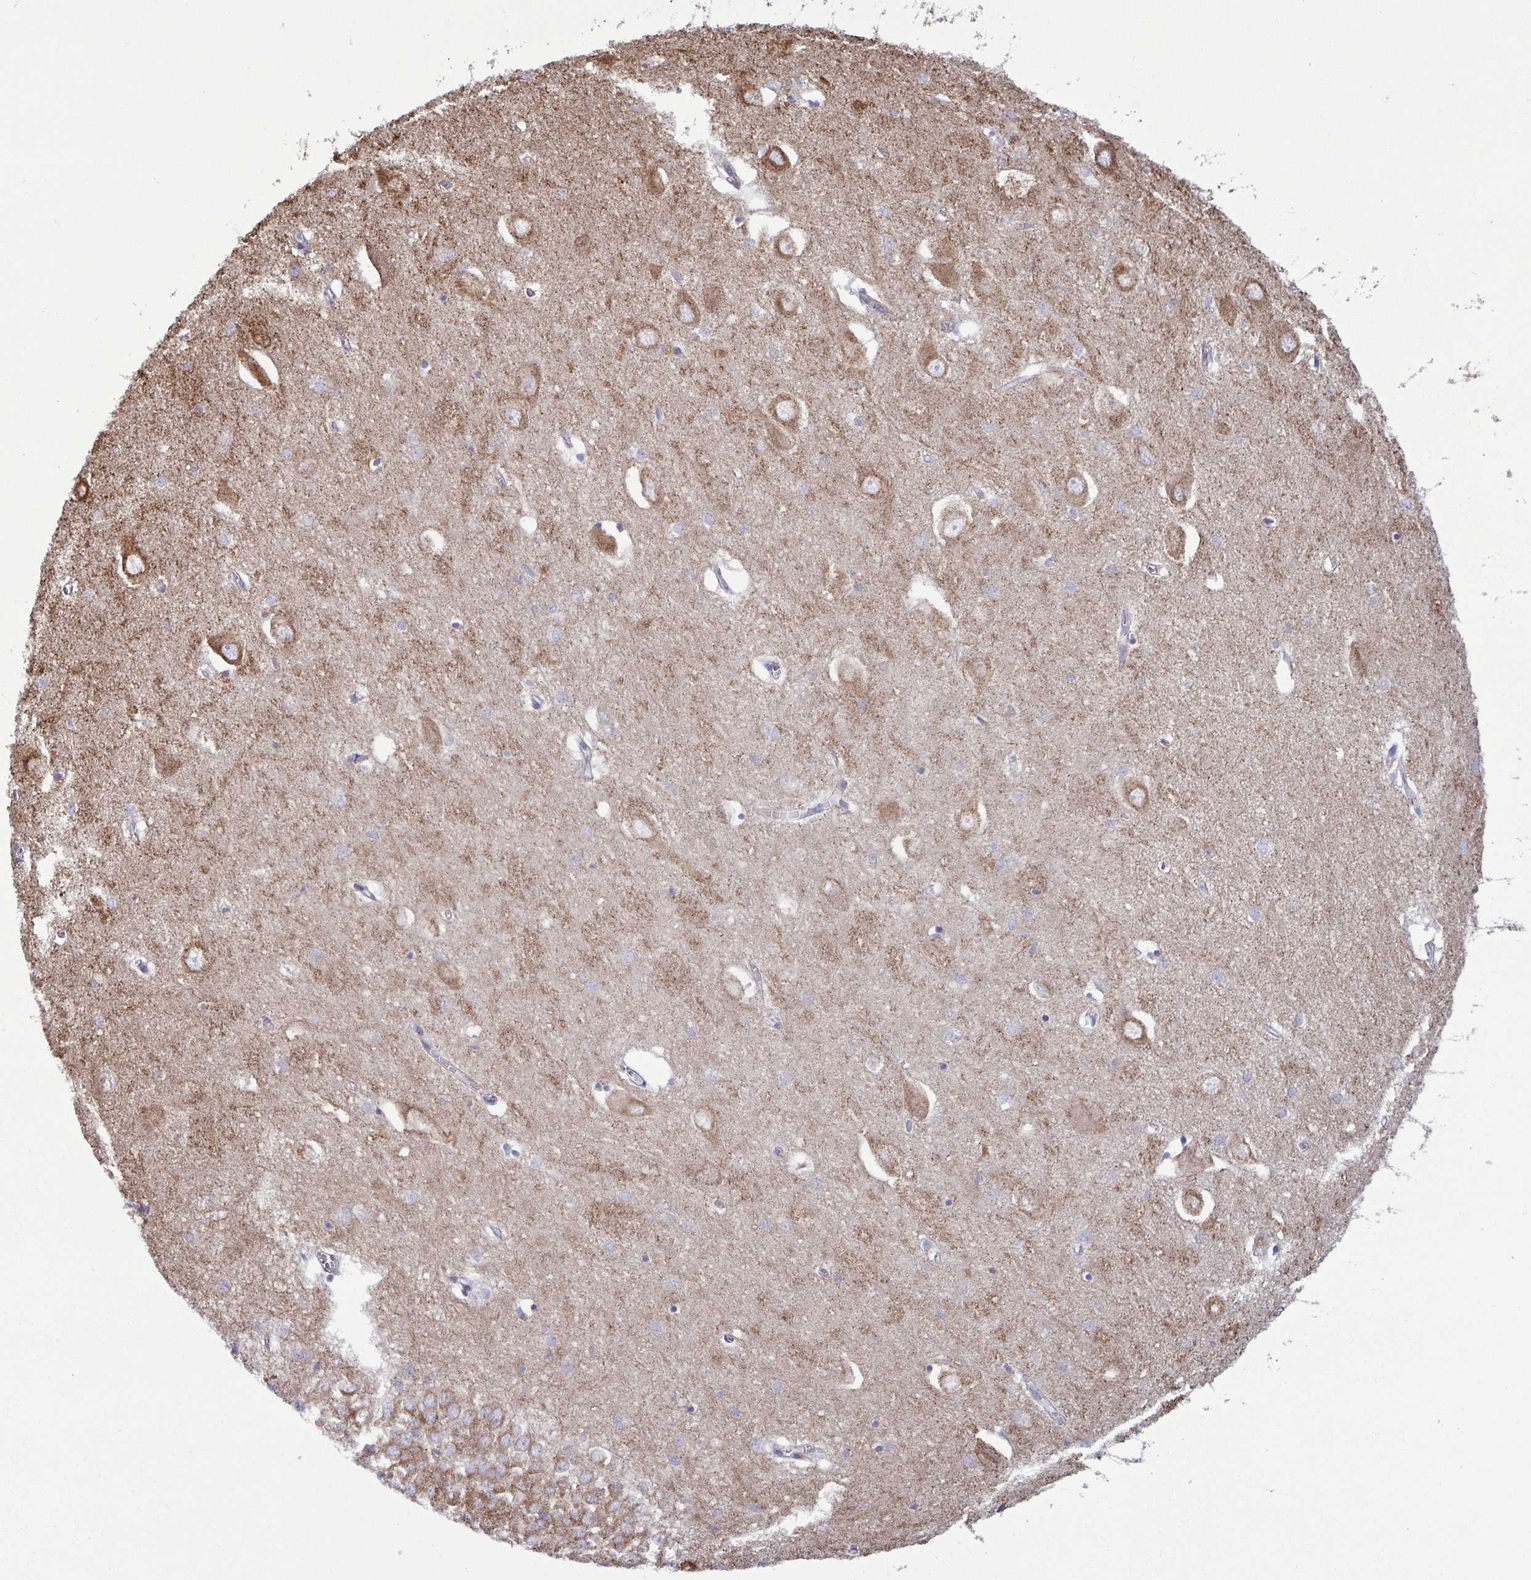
{"staining": {"intensity": "negative", "quantity": "none", "location": "none"}, "tissue": "hippocampus", "cell_type": "Glial cells", "image_type": "normal", "snomed": [{"axis": "morphology", "description": "Normal tissue, NOS"}, {"axis": "topography", "description": "Hippocampus"}], "caption": "This is an immunohistochemistry image of benign human hippocampus. There is no positivity in glial cells.", "gene": "CSDE1", "patient": {"sex": "female", "age": 64}}